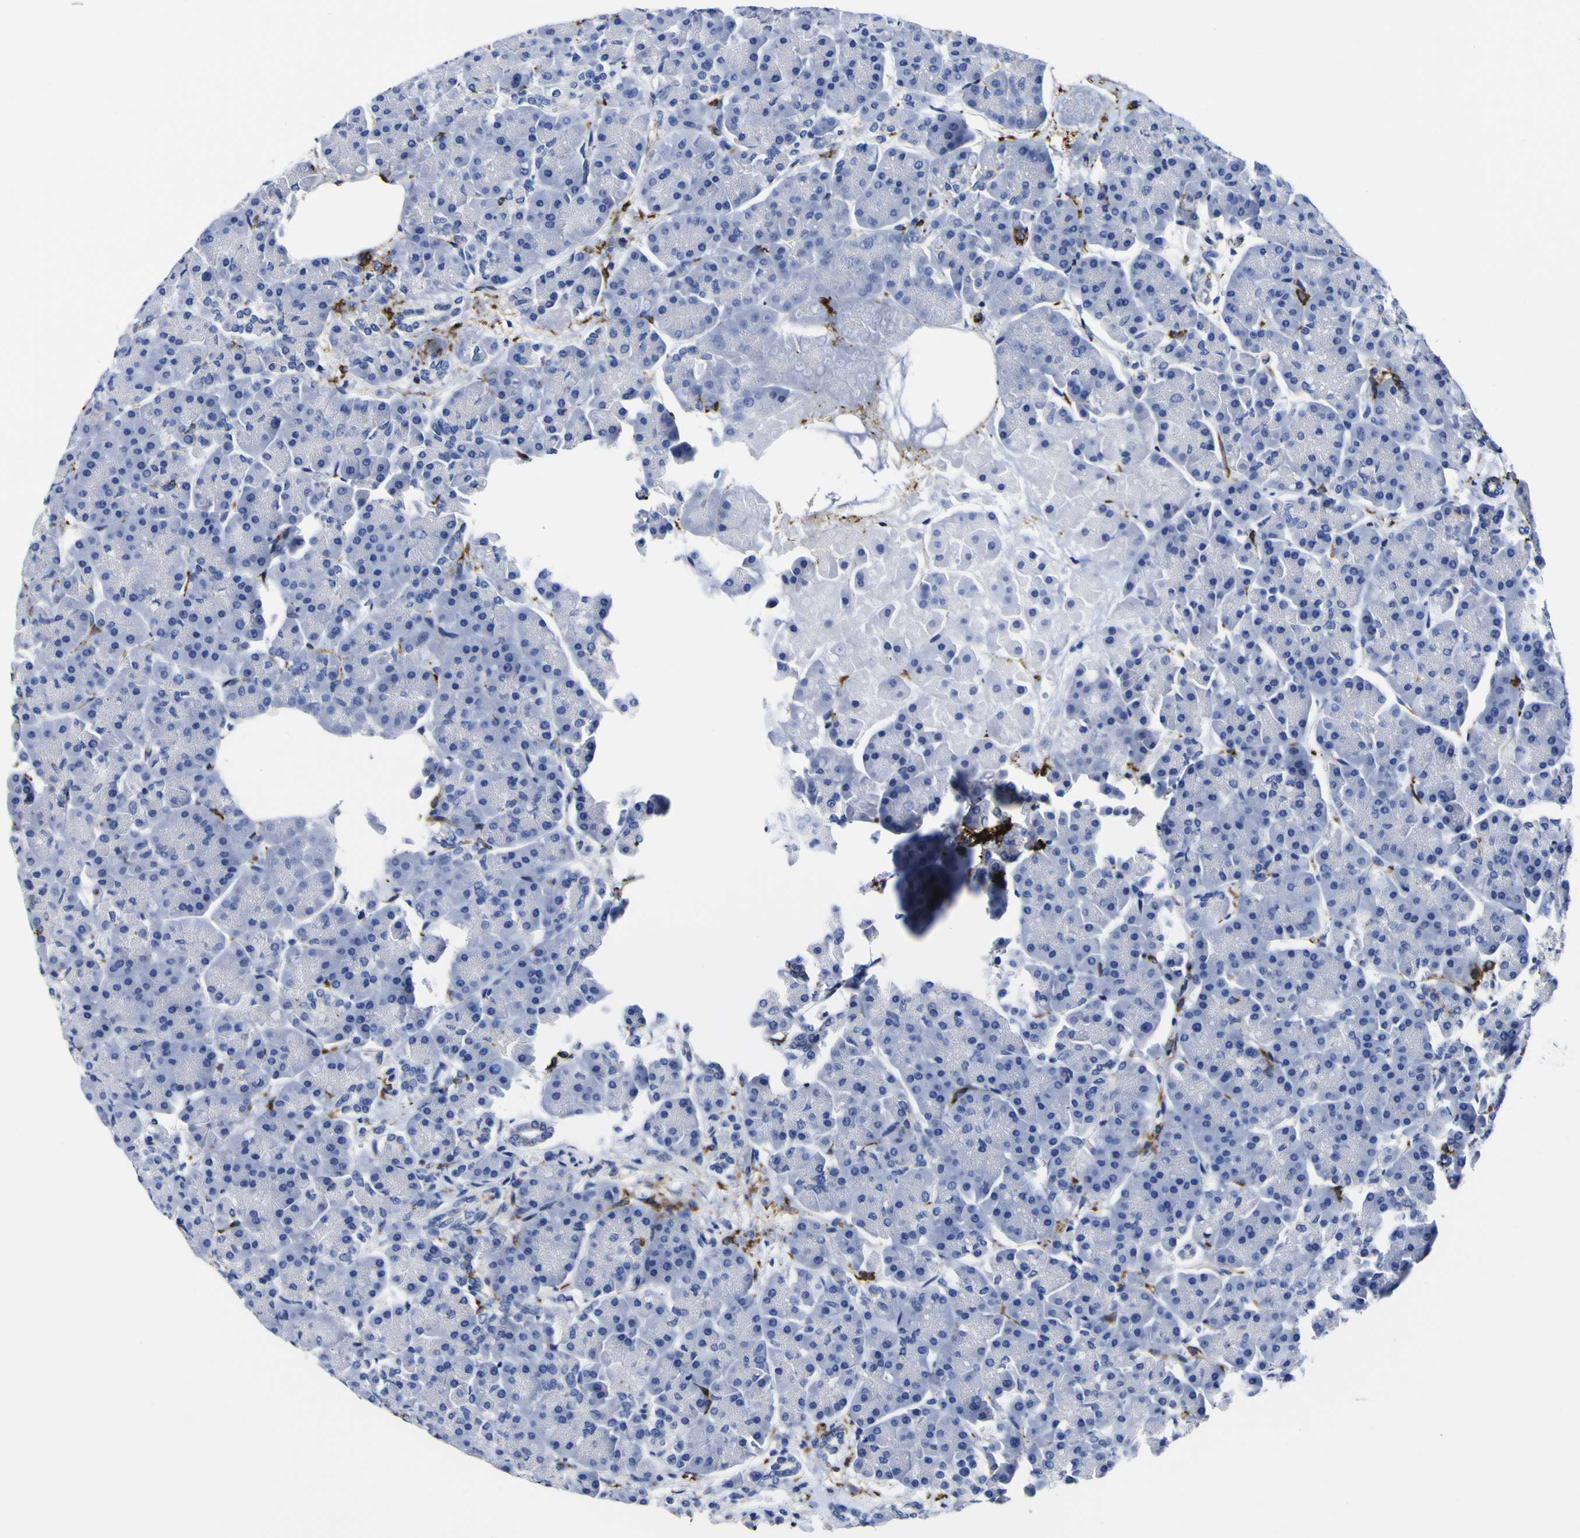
{"staining": {"intensity": "negative", "quantity": "none", "location": "none"}, "tissue": "pancreas", "cell_type": "Exocrine glandular cells", "image_type": "normal", "snomed": [{"axis": "morphology", "description": "Normal tissue, NOS"}, {"axis": "topography", "description": "Pancreas"}], "caption": "Protein analysis of benign pancreas displays no significant expression in exocrine glandular cells.", "gene": "HLA", "patient": {"sex": "female", "age": 70}}